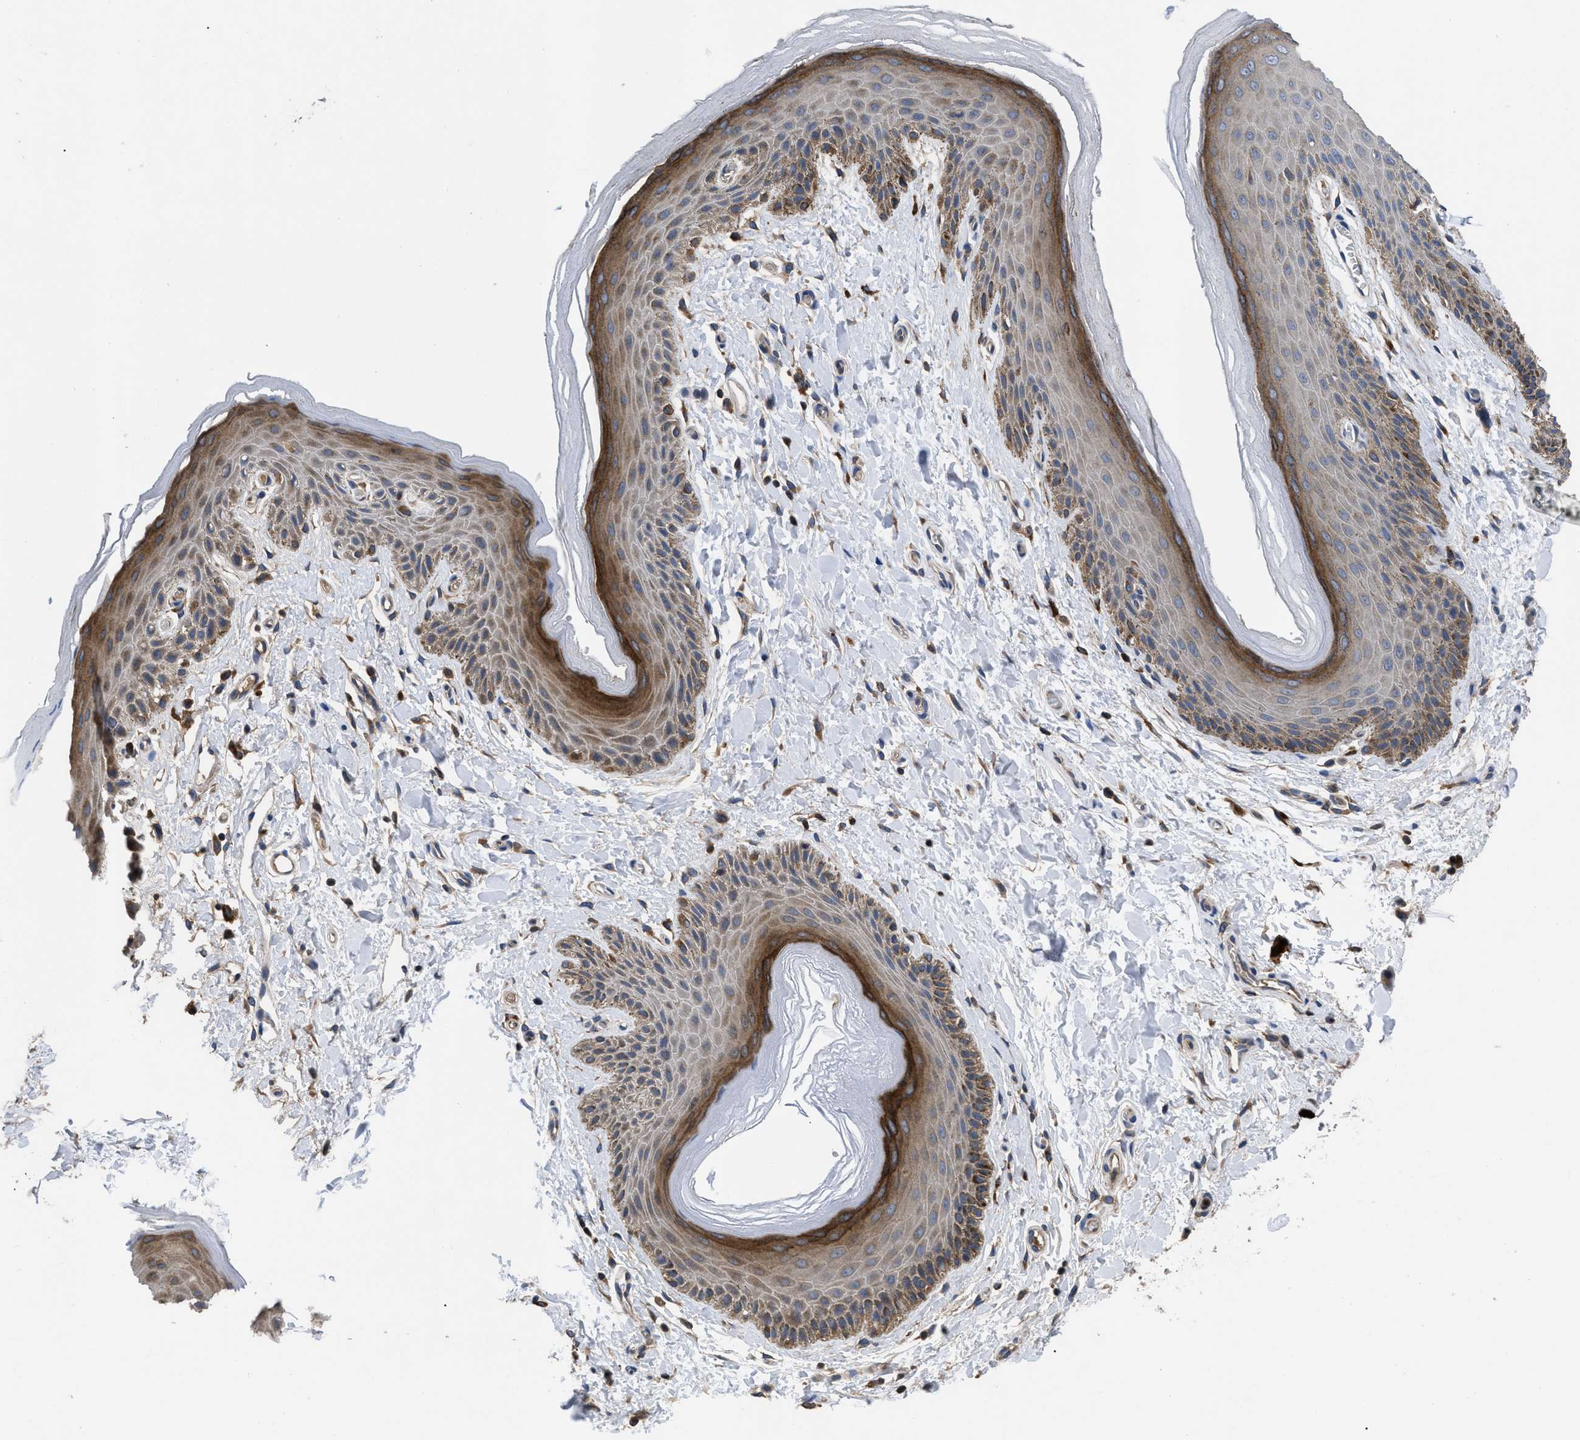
{"staining": {"intensity": "moderate", "quantity": "25%-75%", "location": "cytoplasmic/membranous"}, "tissue": "skin", "cell_type": "Epidermal cells", "image_type": "normal", "snomed": [{"axis": "morphology", "description": "Normal tissue, NOS"}, {"axis": "topography", "description": "Anal"}], "caption": "Skin stained for a protein (brown) exhibits moderate cytoplasmic/membranous positive positivity in approximately 25%-75% of epidermal cells.", "gene": "YBEY", "patient": {"sex": "male", "age": 44}}